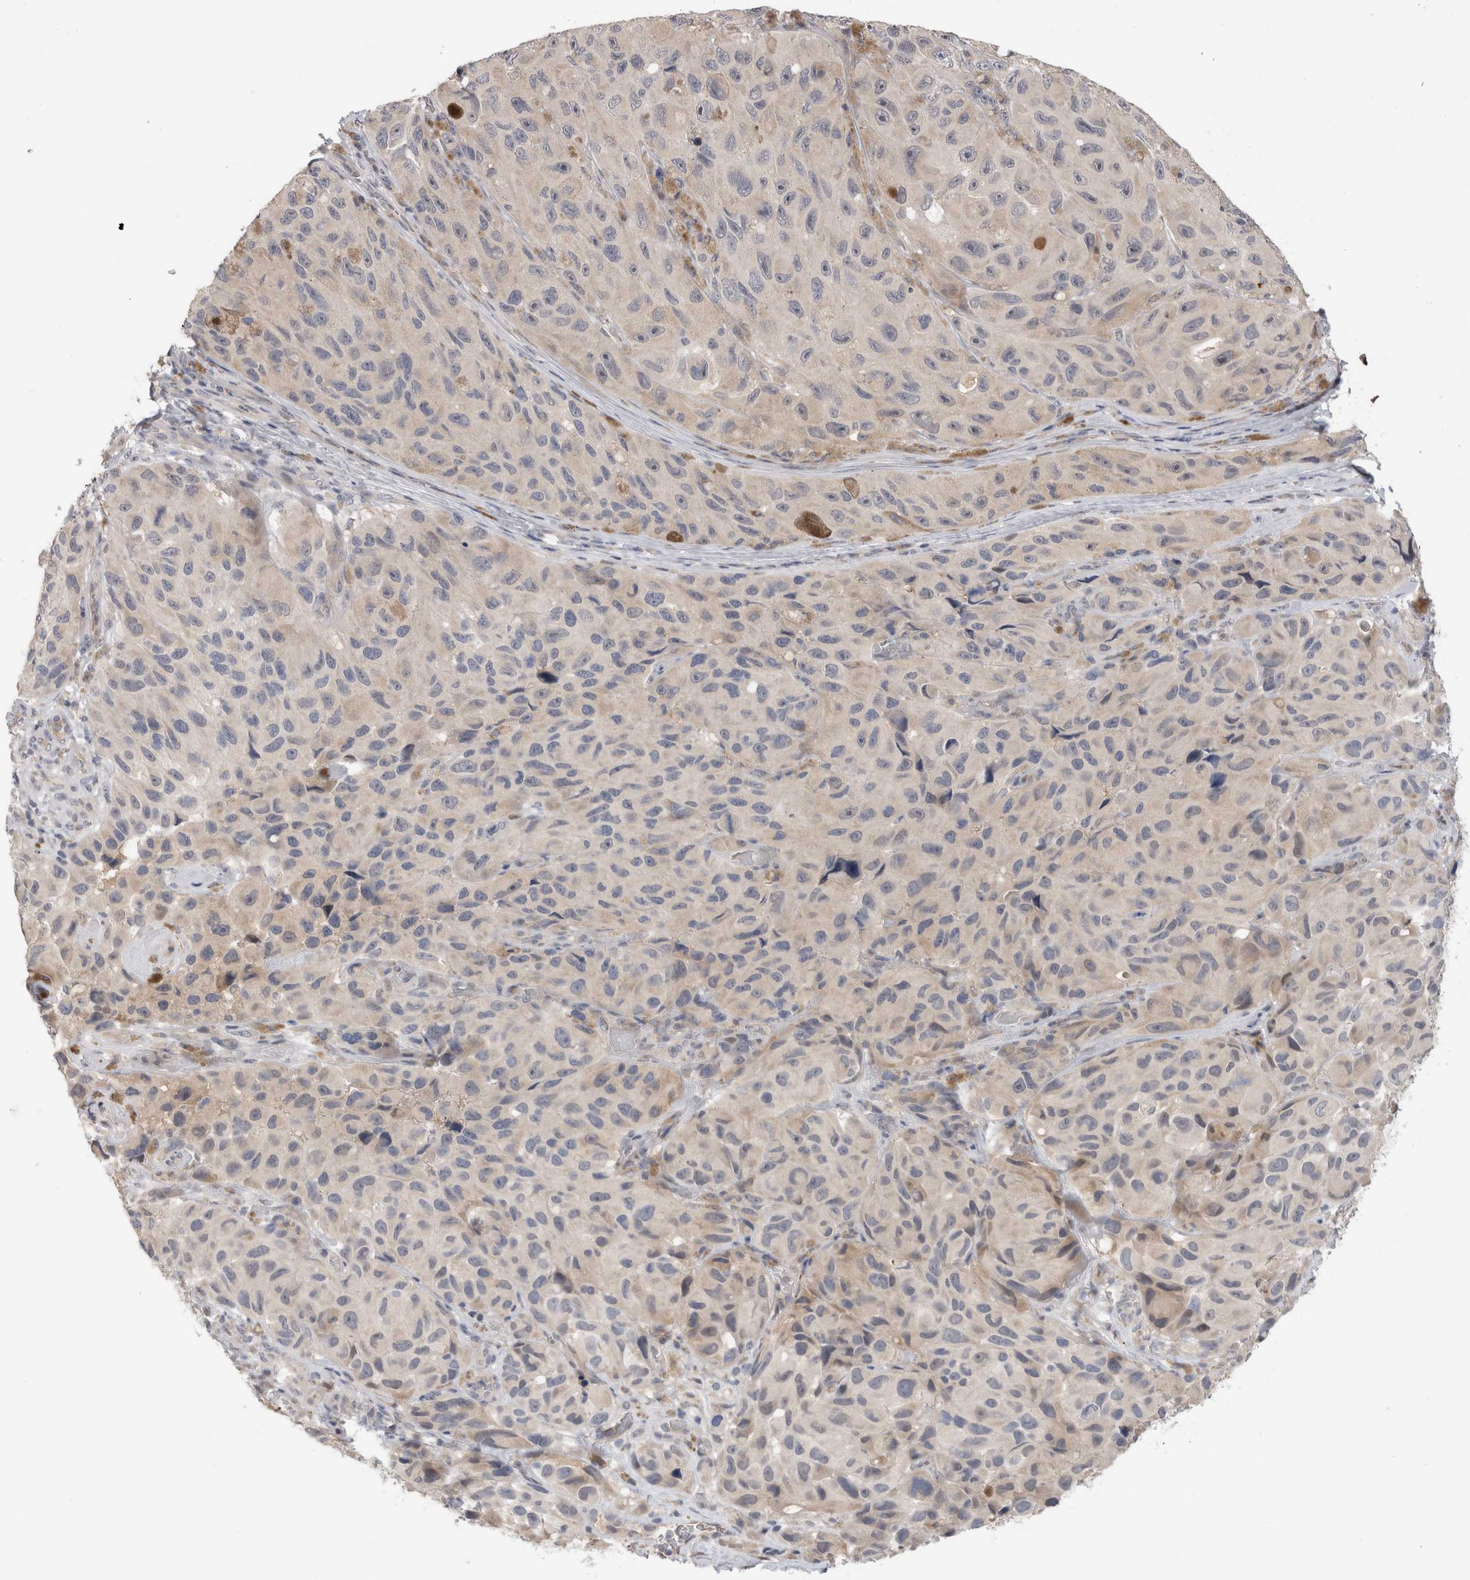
{"staining": {"intensity": "negative", "quantity": "none", "location": "none"}, "tissue": "melanoma", "cell_type": "Tumor cells", "image_type": "cancer", "snomed": [{"axis": "morphology", "description": "Malignant melanoma, NOS"}, {"axis": "topography", "description": "Skin"}], "caption": "Tumor cells are negative for brown protein staining in melanoma.", "gene": "CRYBG1", "patient": {"sex": "female", "age": 73}}